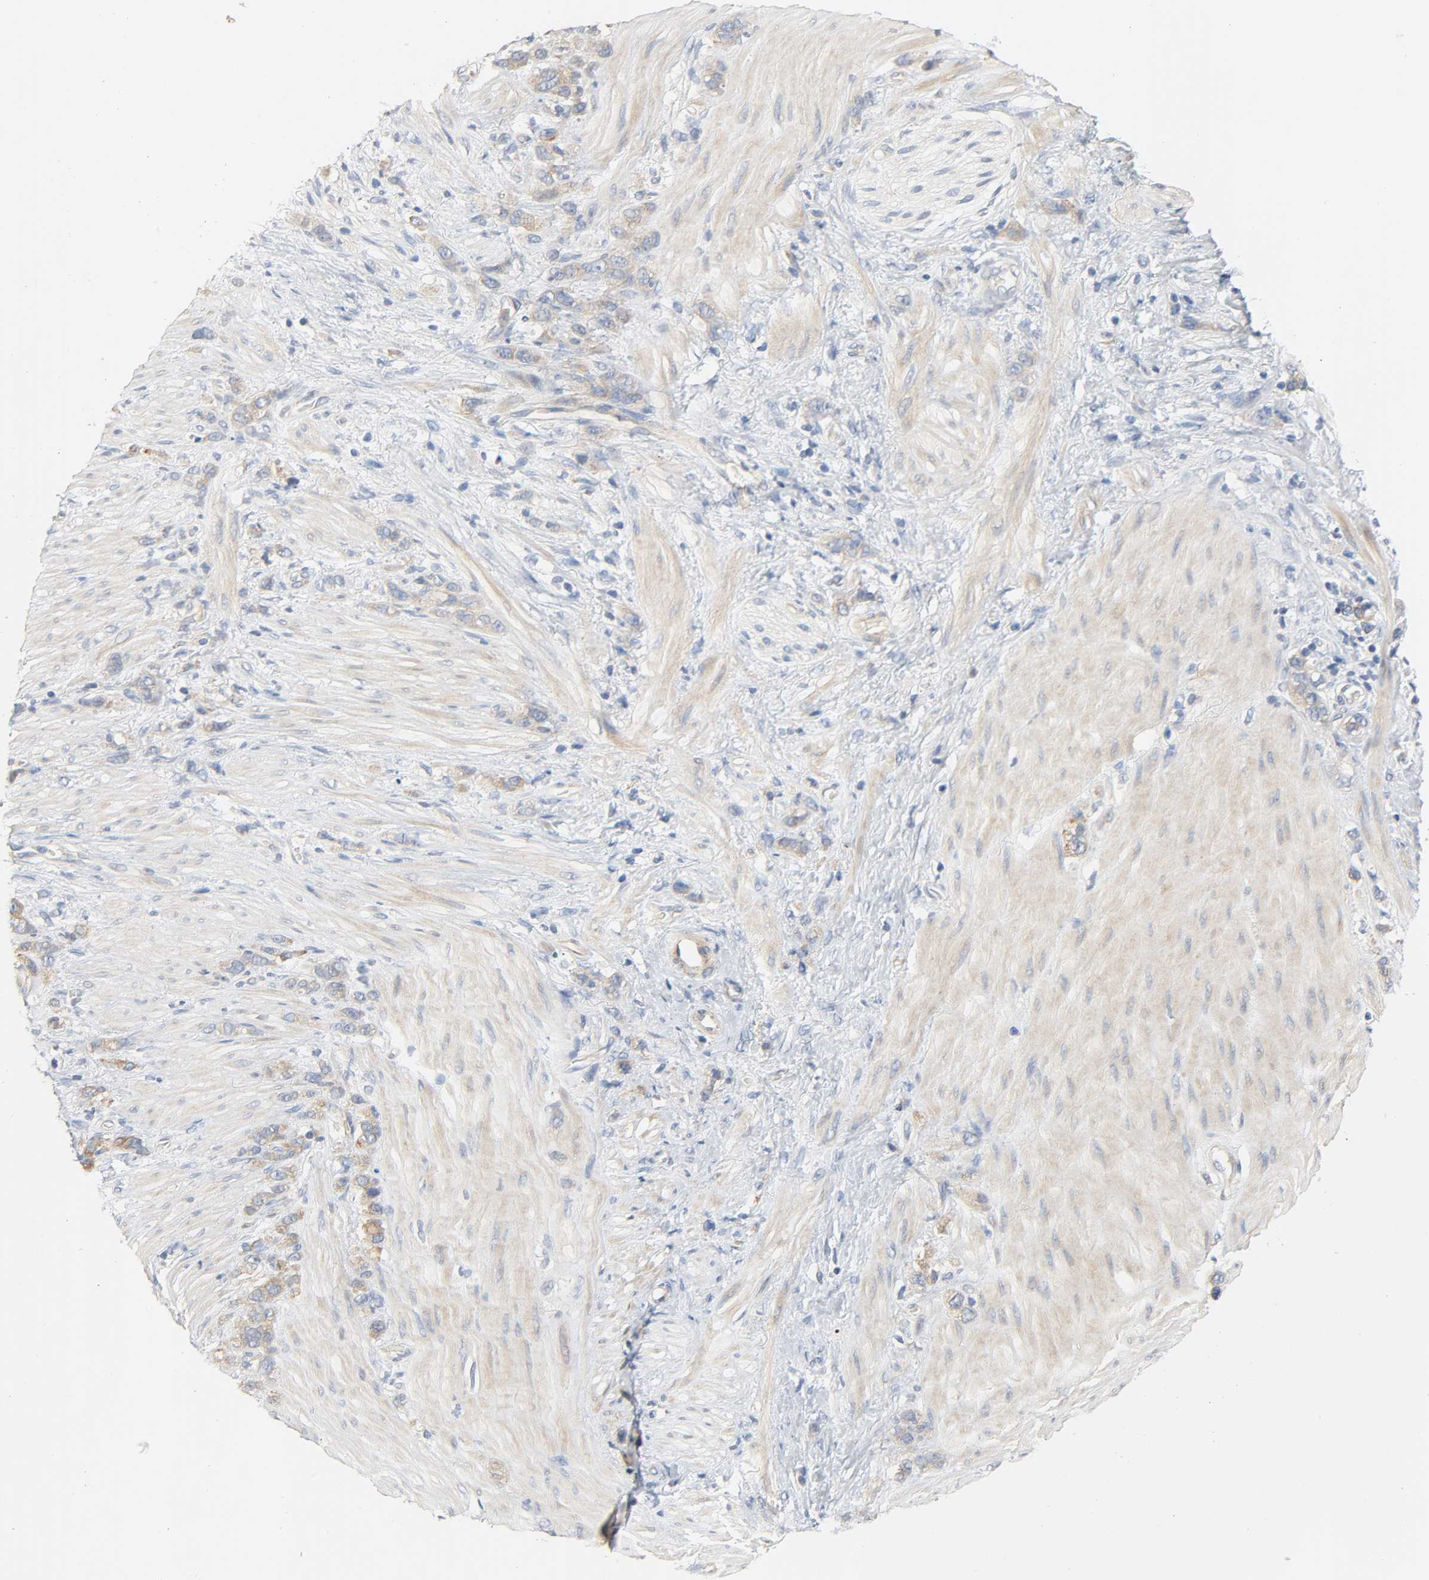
{"staining": {"intensity": "moderate", "quantity": ">75%", "location": "cytoplasmic/membranous"}, "tissue": "stomach cancer", "cell_type": "Tumor cells", "image_type": "cancer", "snomed": [{"axis": "morphology", "description": "Normal tissue, NOS"}, {"axis": "morphology", "description": "Adenocarcinoma, NOS"}, {"axis": "morphology", "description": "Adenocarcinoma, High grade"}, {"axis": "topography", "description": "Stomach, upper"}, {"axis": "topography", "description": "Stomach"}], "caption": "This is a histology image of immunohistochemistry (IHC) staining of adenocarcinoma (high-grade) (stomach), which shows moderate expression in the cytoplasmic/membranous of tumor cells.", "gene": "ARPC1A", "patient": {"sex": "female", "age": 65}}